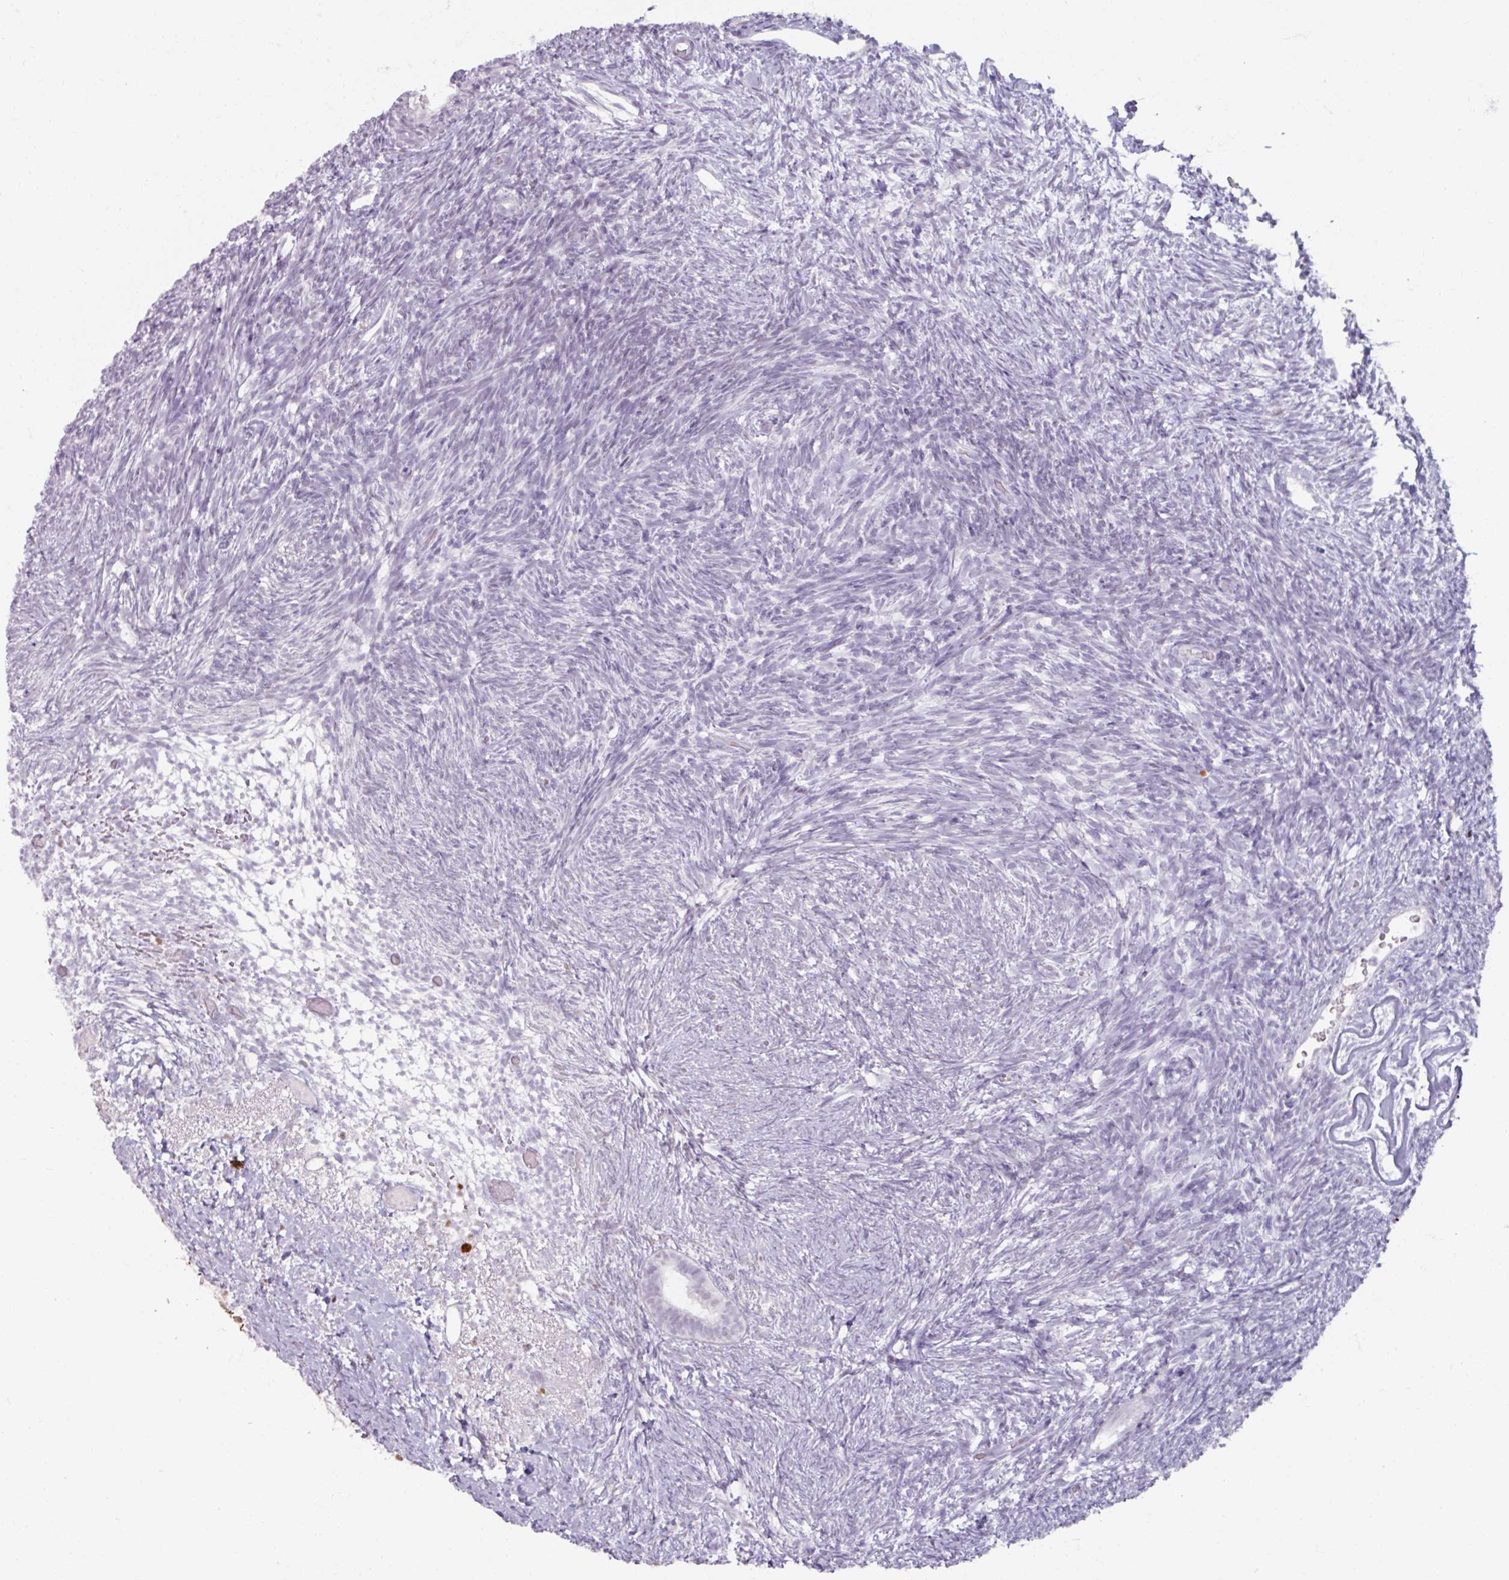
{"staining": {"intensity": "negative", "quantity": "none", "location": "none"}, "tissue": "ovary", "cell_type": "Follicle cells", "image_type": "normal", "snomed": [{"axis": "morphology", "description": "Normal tissue, NOS"}, {"axis": "topography", "description": "Ovary"}], "caption": "IHC of unremarkable ovary demonstrates no positivity in follicle cells.", "gene": "ATAD2", "patient": {"sex": "female", "age": 39}}